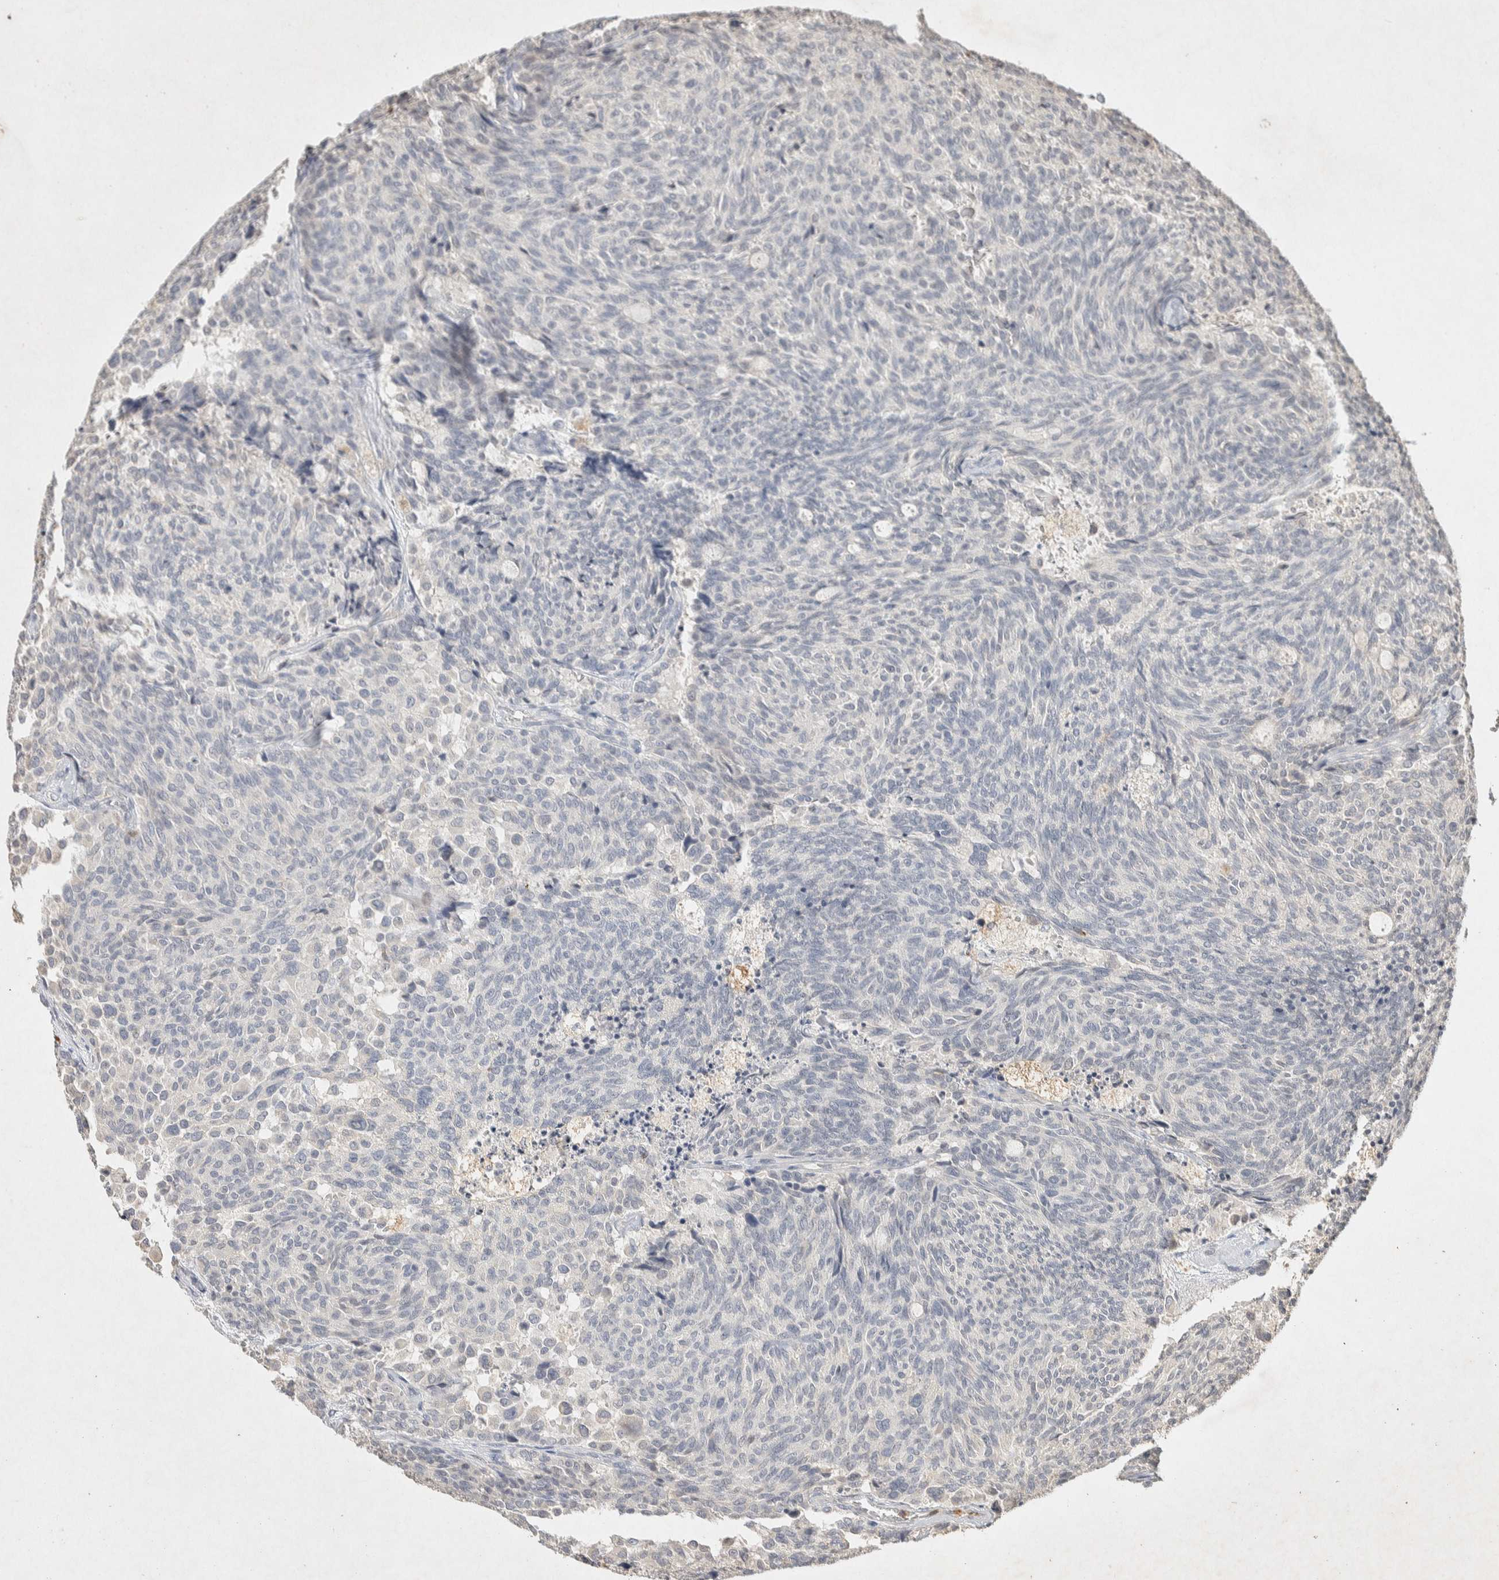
{"staining": {"intensity": "negative", "quantity": "none", "location": "none"}, "tissue": "carcinoid", "cell_type": "Tumor cells", "image_type": "cancer", "snomed": [{"axis": "morphology", "description": "Carcinoid, malignant, NOS"}, {"axis": "topography", "description": "Pancreas"}], "caption": "A high-resolution micrograph shows immunohistochemistry (IHC) staining of malignant carcinoid, which displays no significant expression in tumor cells. (Stains: DAB (3,3'-diaminobenzidine) IHC with hematoxylin counter stain, Microscopy: brightfield microscopy at high magnification).", "gene": "RAC2", "patient": {"sex": "female", "age": 54}}